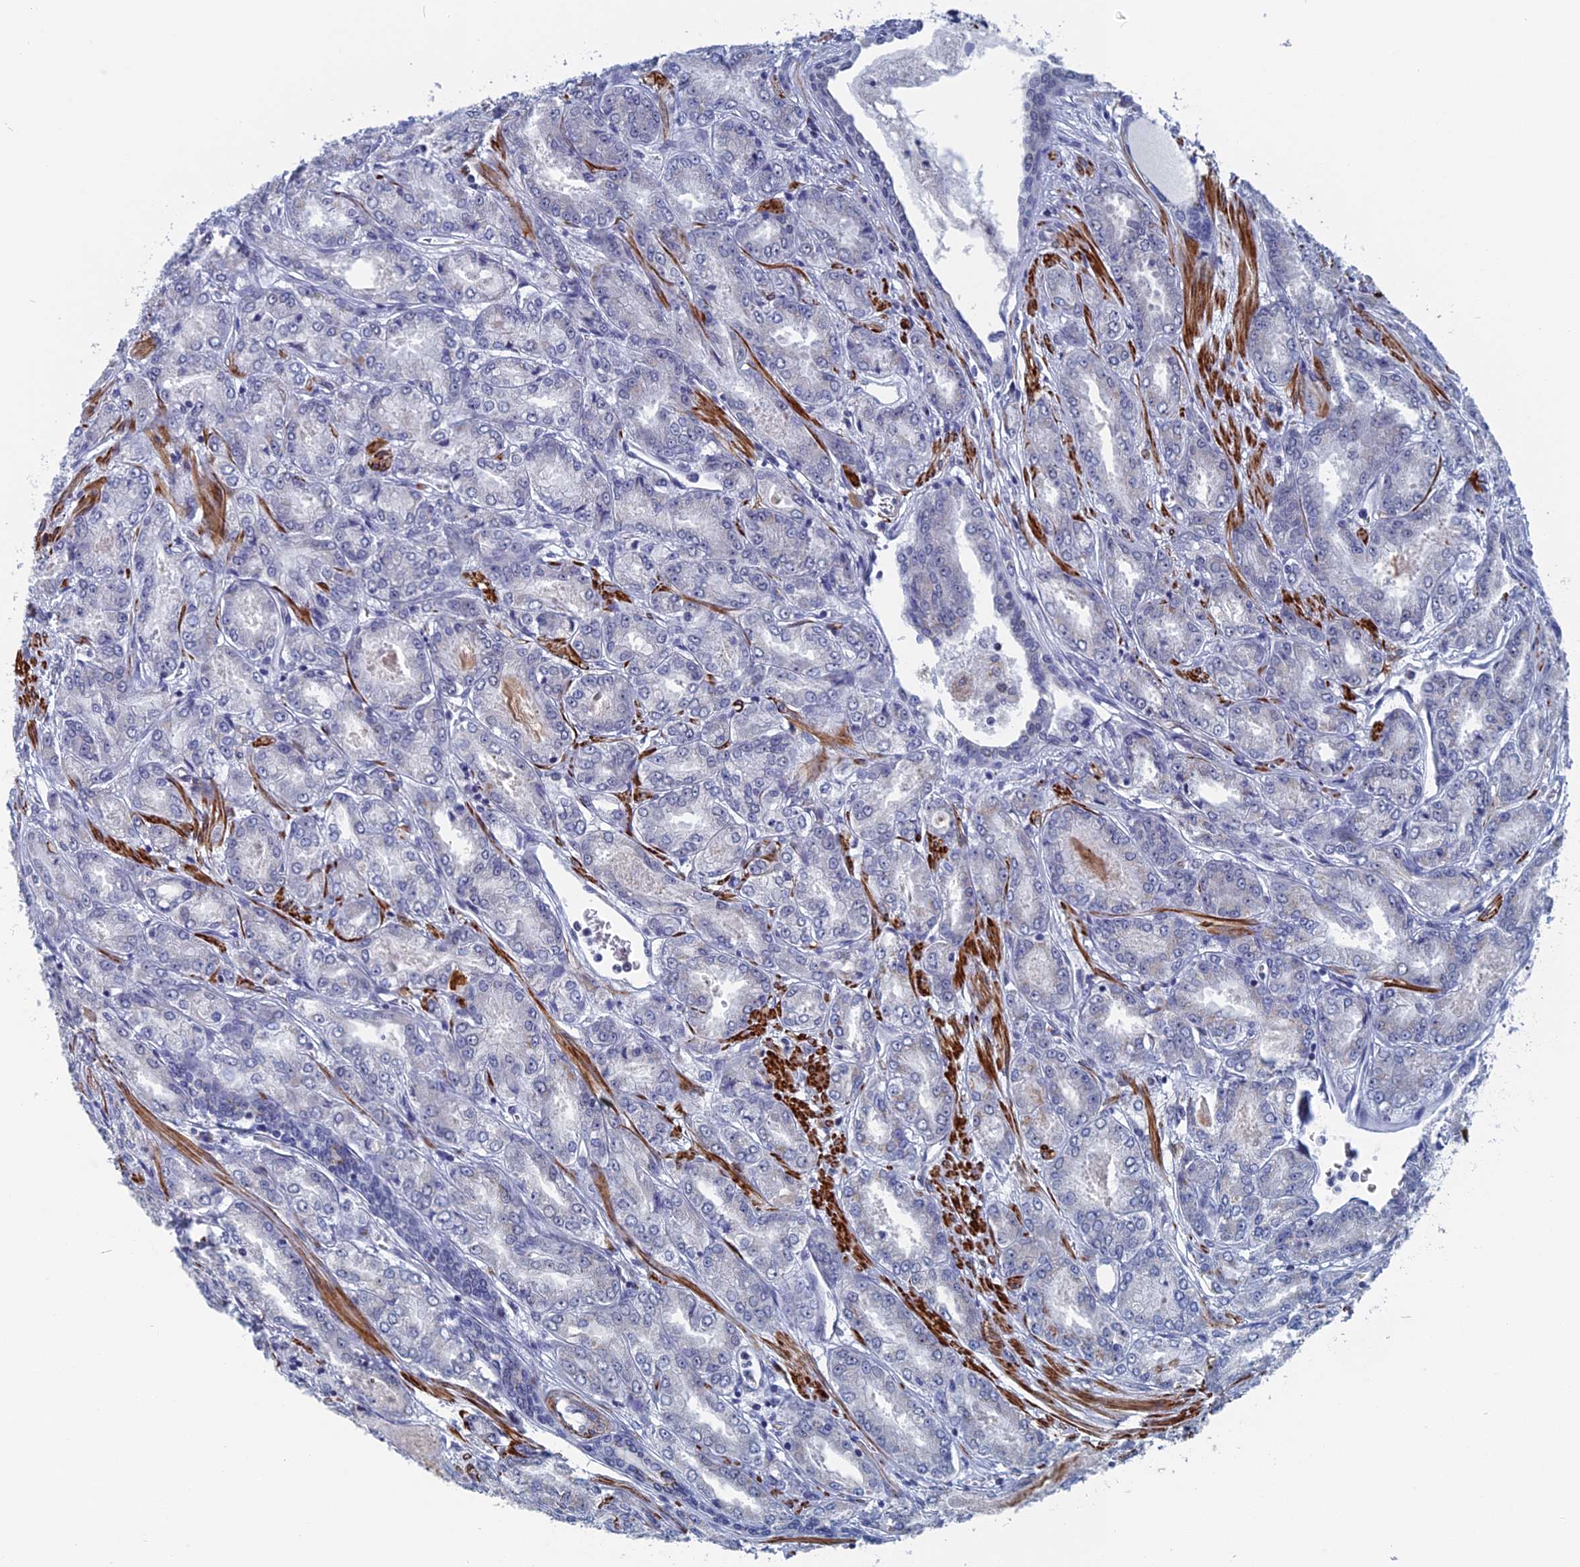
{"staining": {"intensity": "negative", "quantity": "none", "location": "none"}, "tissue": "prostate cancer", "cell_type": "Tumor cells", "image_type": "cancer", "snomed": [{"axis": "morphology", "description": "Adenocarcinoma, High grade"}, {"axis": "topography", "description": "Prostate"}], "caption": "Tumor cells are negative for brown protein staining in prostate adenocarcinoma (high-grade).", "gene": "MTRF1", "patient": {"sex": "male", "age": 74}}